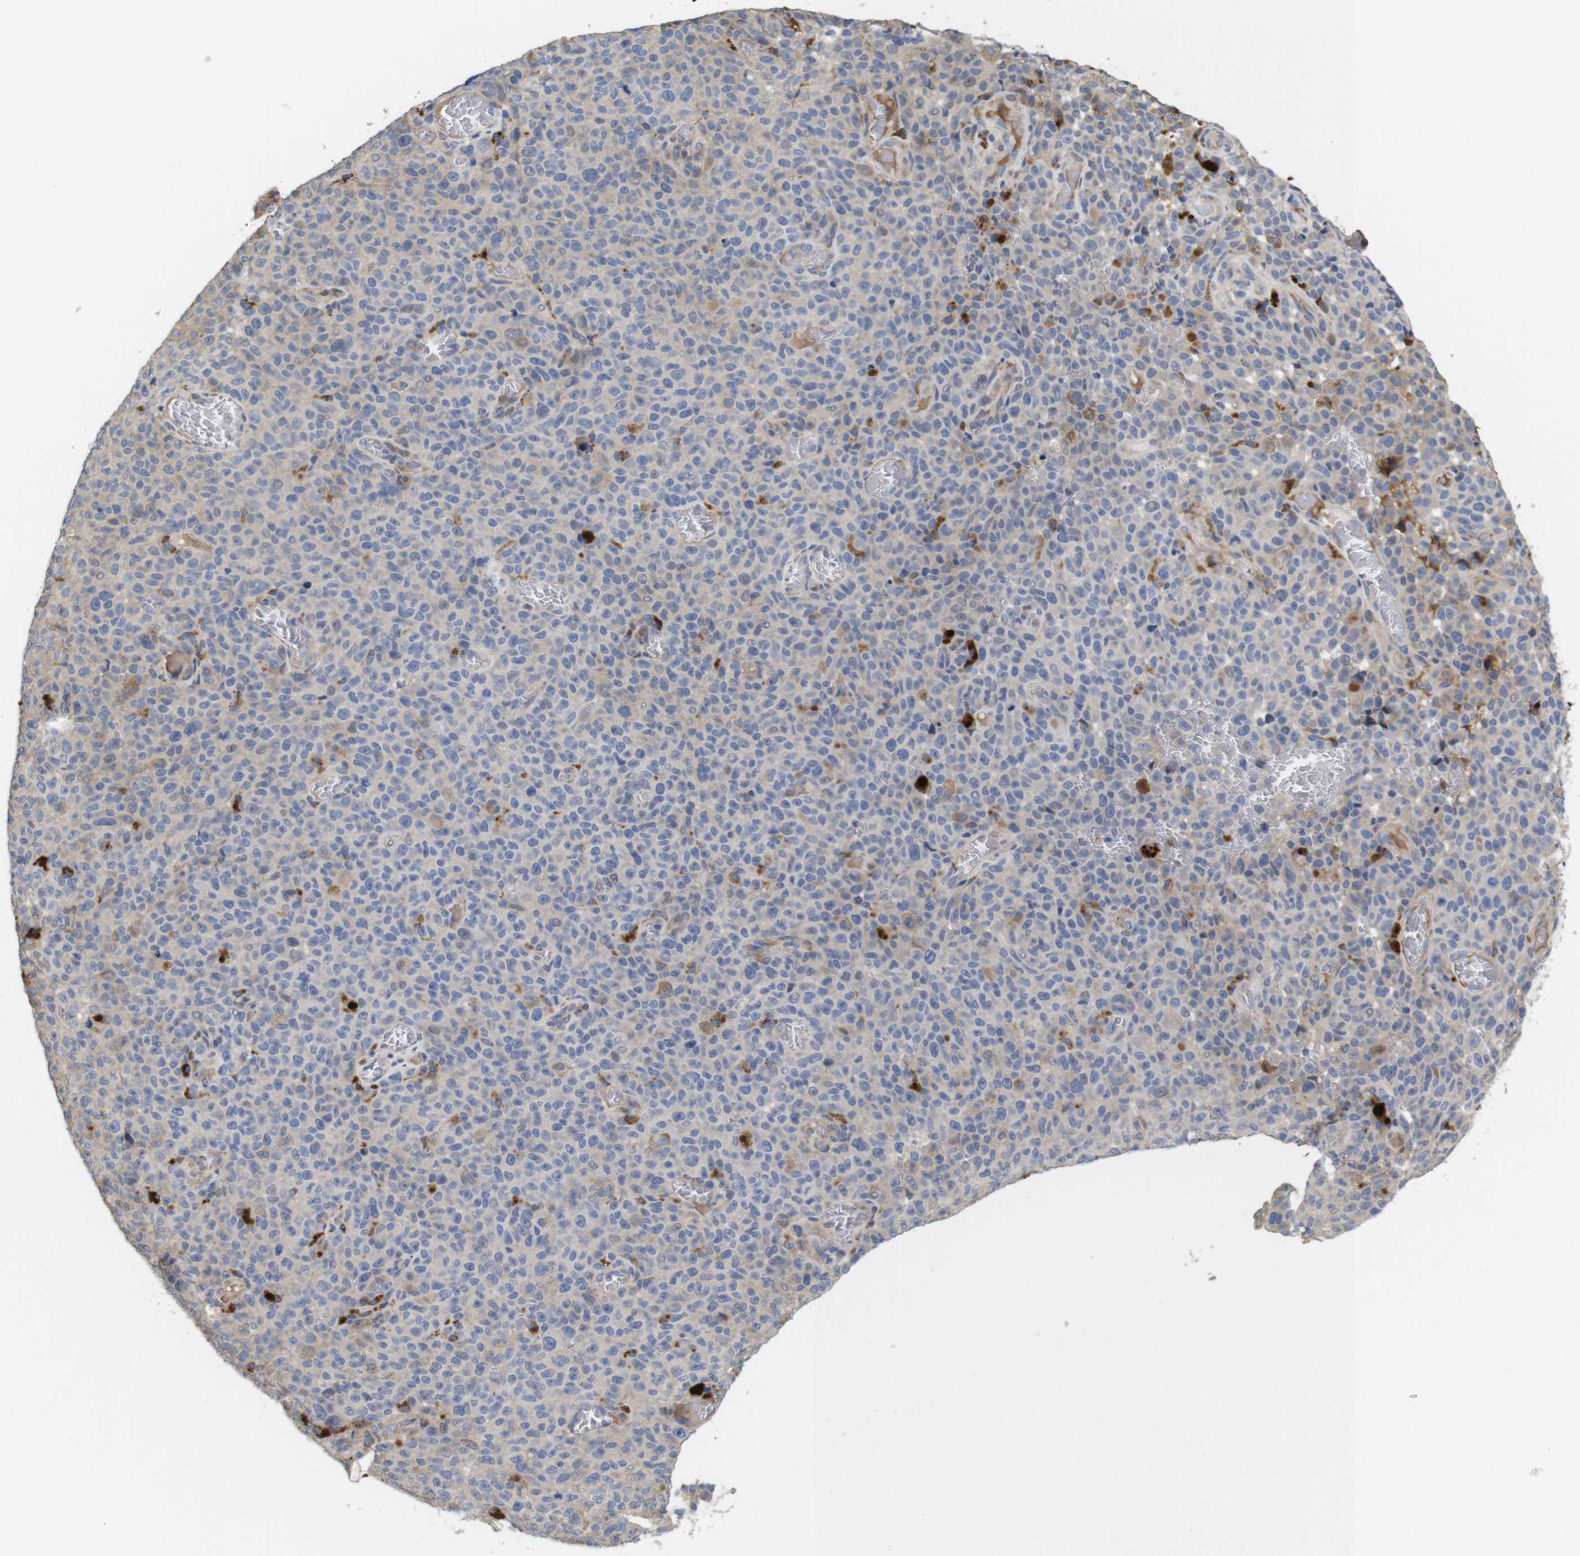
{"staining": {"intensity": "negative", "quantity": "none", "location": "none"}, "tissue": "melanoma", "cell_type": "Tumor cells", "image_type": "cancer", "snomed": [{"axis": "morphology", "description": "Malignant melanoma, NOS"}, {"axis": "topography", "description": "Skin"}], "caption": "A micrograph of malignant melanoma stained for a protein displays no brown staining in tumor cells. (Brightfield microscopy of DAB (3,3'-diaminobenzidine) IHC at high magnification).", "gene": "SPRY3", "patient": {"sex": "female", "age": 82}}